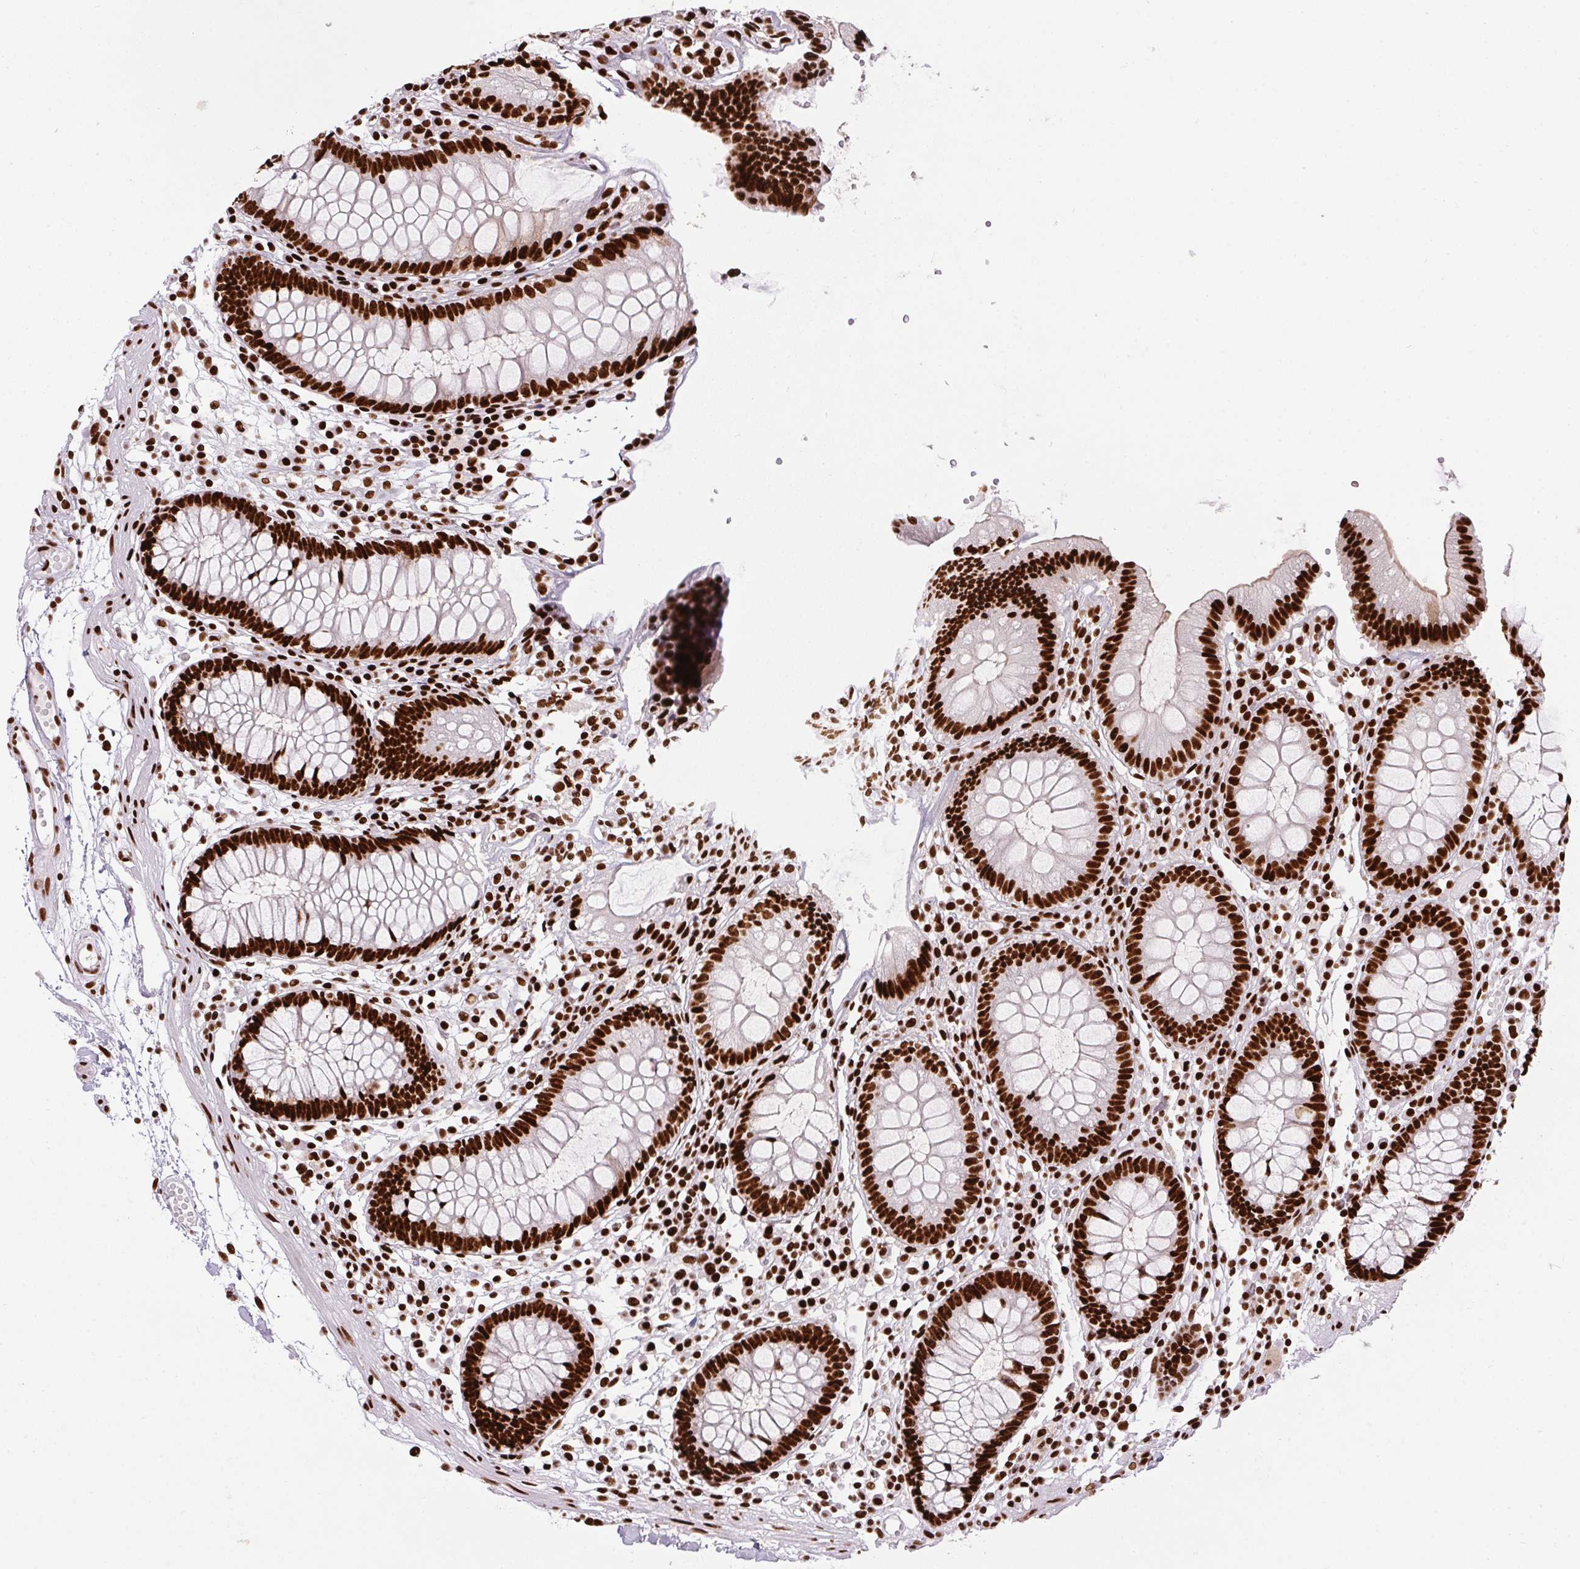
{"staining": {"intensity": "strong", "quantity": ">75%", "location": "nuclear"}, "tissue": "colon", "cell_type": "Endothelial cells", "image_type": "normal", "snomed": [{"axis": "morphology", "description": "Normal tissue, NOS"}, {"axis": "morphology", "description": "Adenocarcinoma, NOS"}, {"axis": "topography", "description": "Colon"}], "caption": "IHC (DAB) staining of unremarkable colon demonstrates strong nuclear protein positivity in about >75% of endothelial cells.", "gene": "PAGE3", "patient": {"sex": "male", "age": 83}}